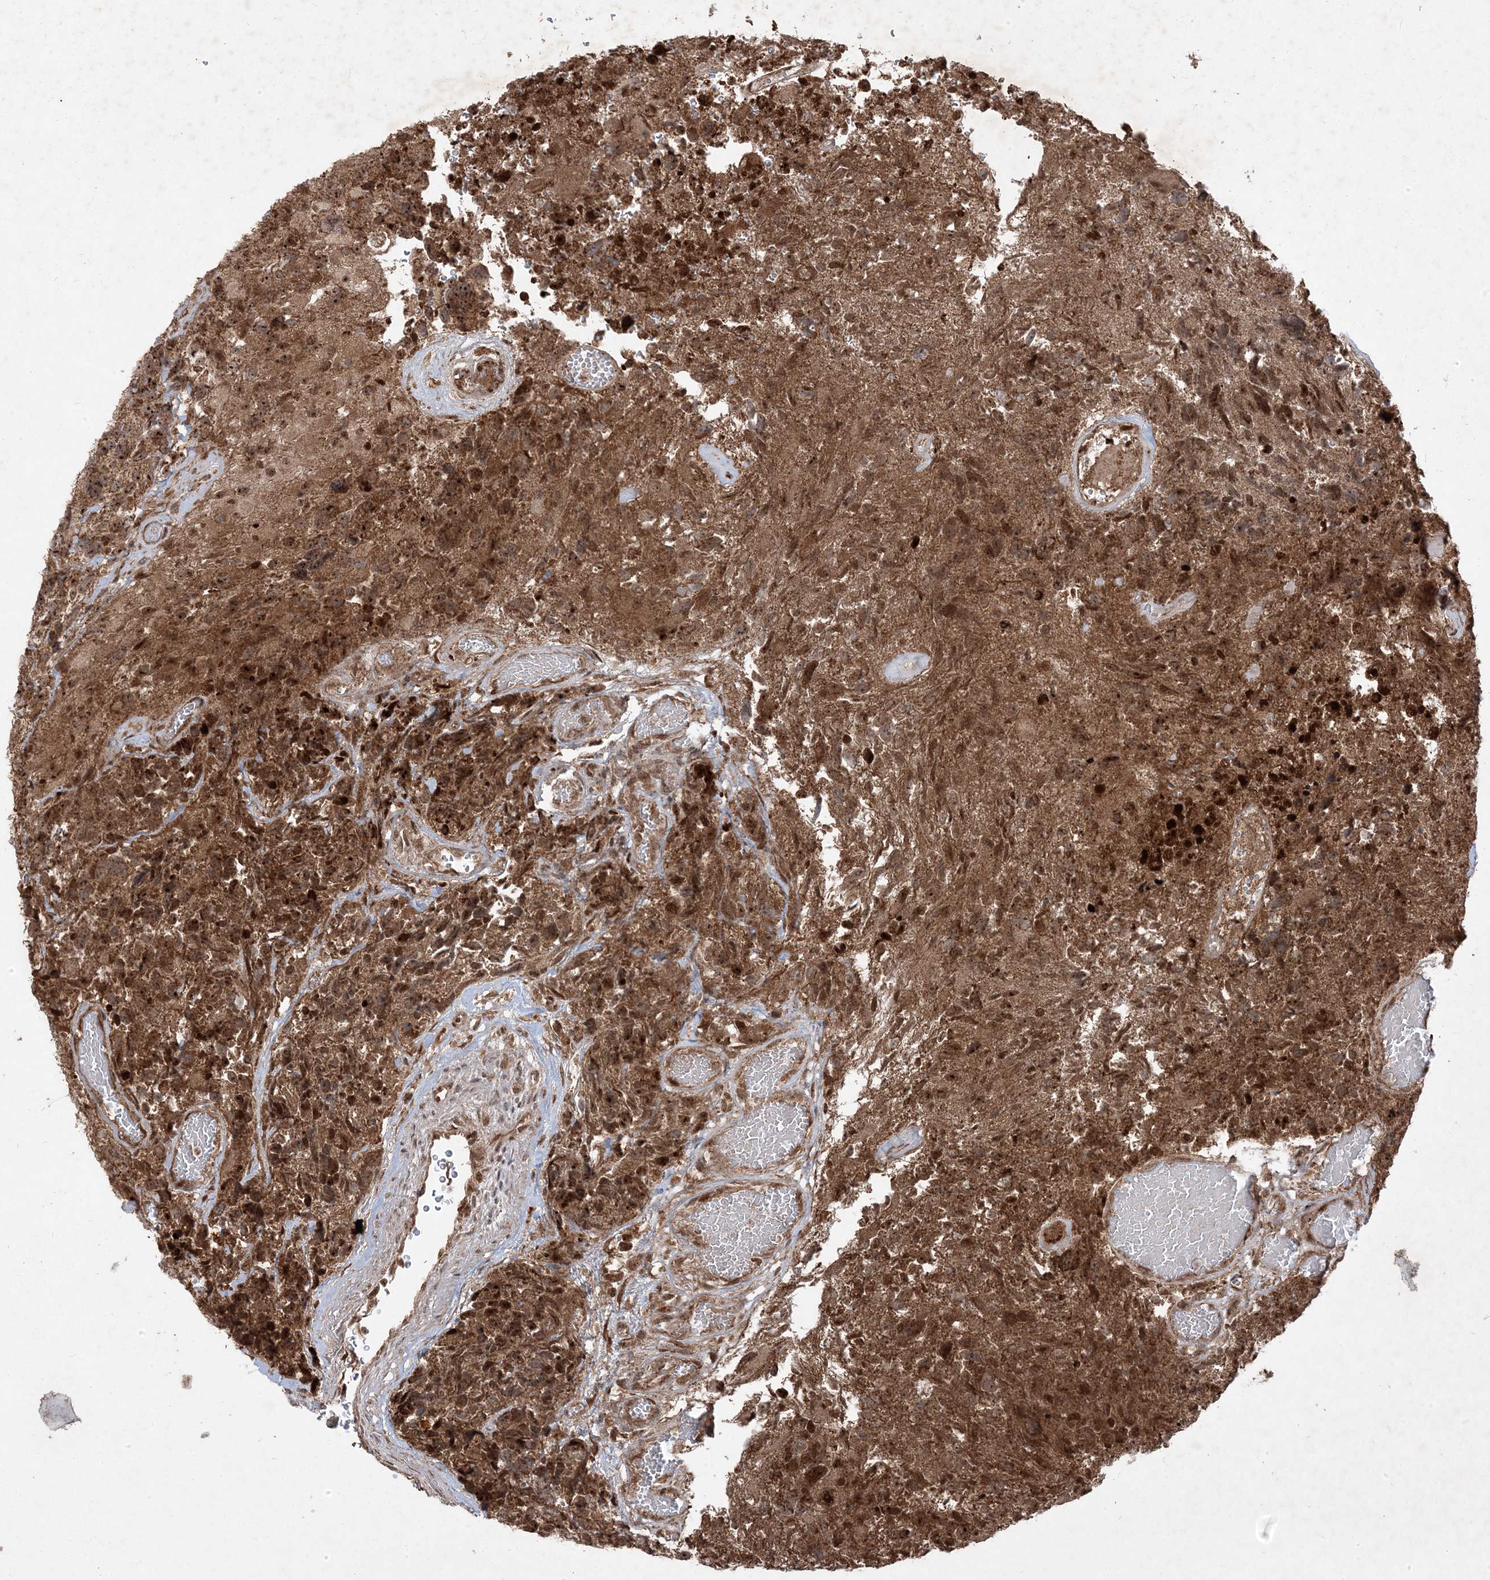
{"staining": {"intensity": "moderate", "quantity": ">75%", "location": "cytoplasmic/membranous,nuclear"}, "tissue": "glioma", "cell_type": "Tumor cells", "image_type": "cancer", "snomed": [{"axis": "morphology", "description": "Glioma, malignant, High grade"}, {"axis": "topography", "description": "Brain"}], "caption": "The immunohistochemical stain highlights moderate cytoplasmic/membranous and nuclear expression in tumor cells of malignant glioma (high-grade) tissue. The staining was performed using DAB (3,3'-diaminobenzidine), with brown indicating positive protein expression. Nuclei are stained blue with hematoxylin.", "gene": "PLEKHM2", "patient": {"sex": "male", "age": 69}}